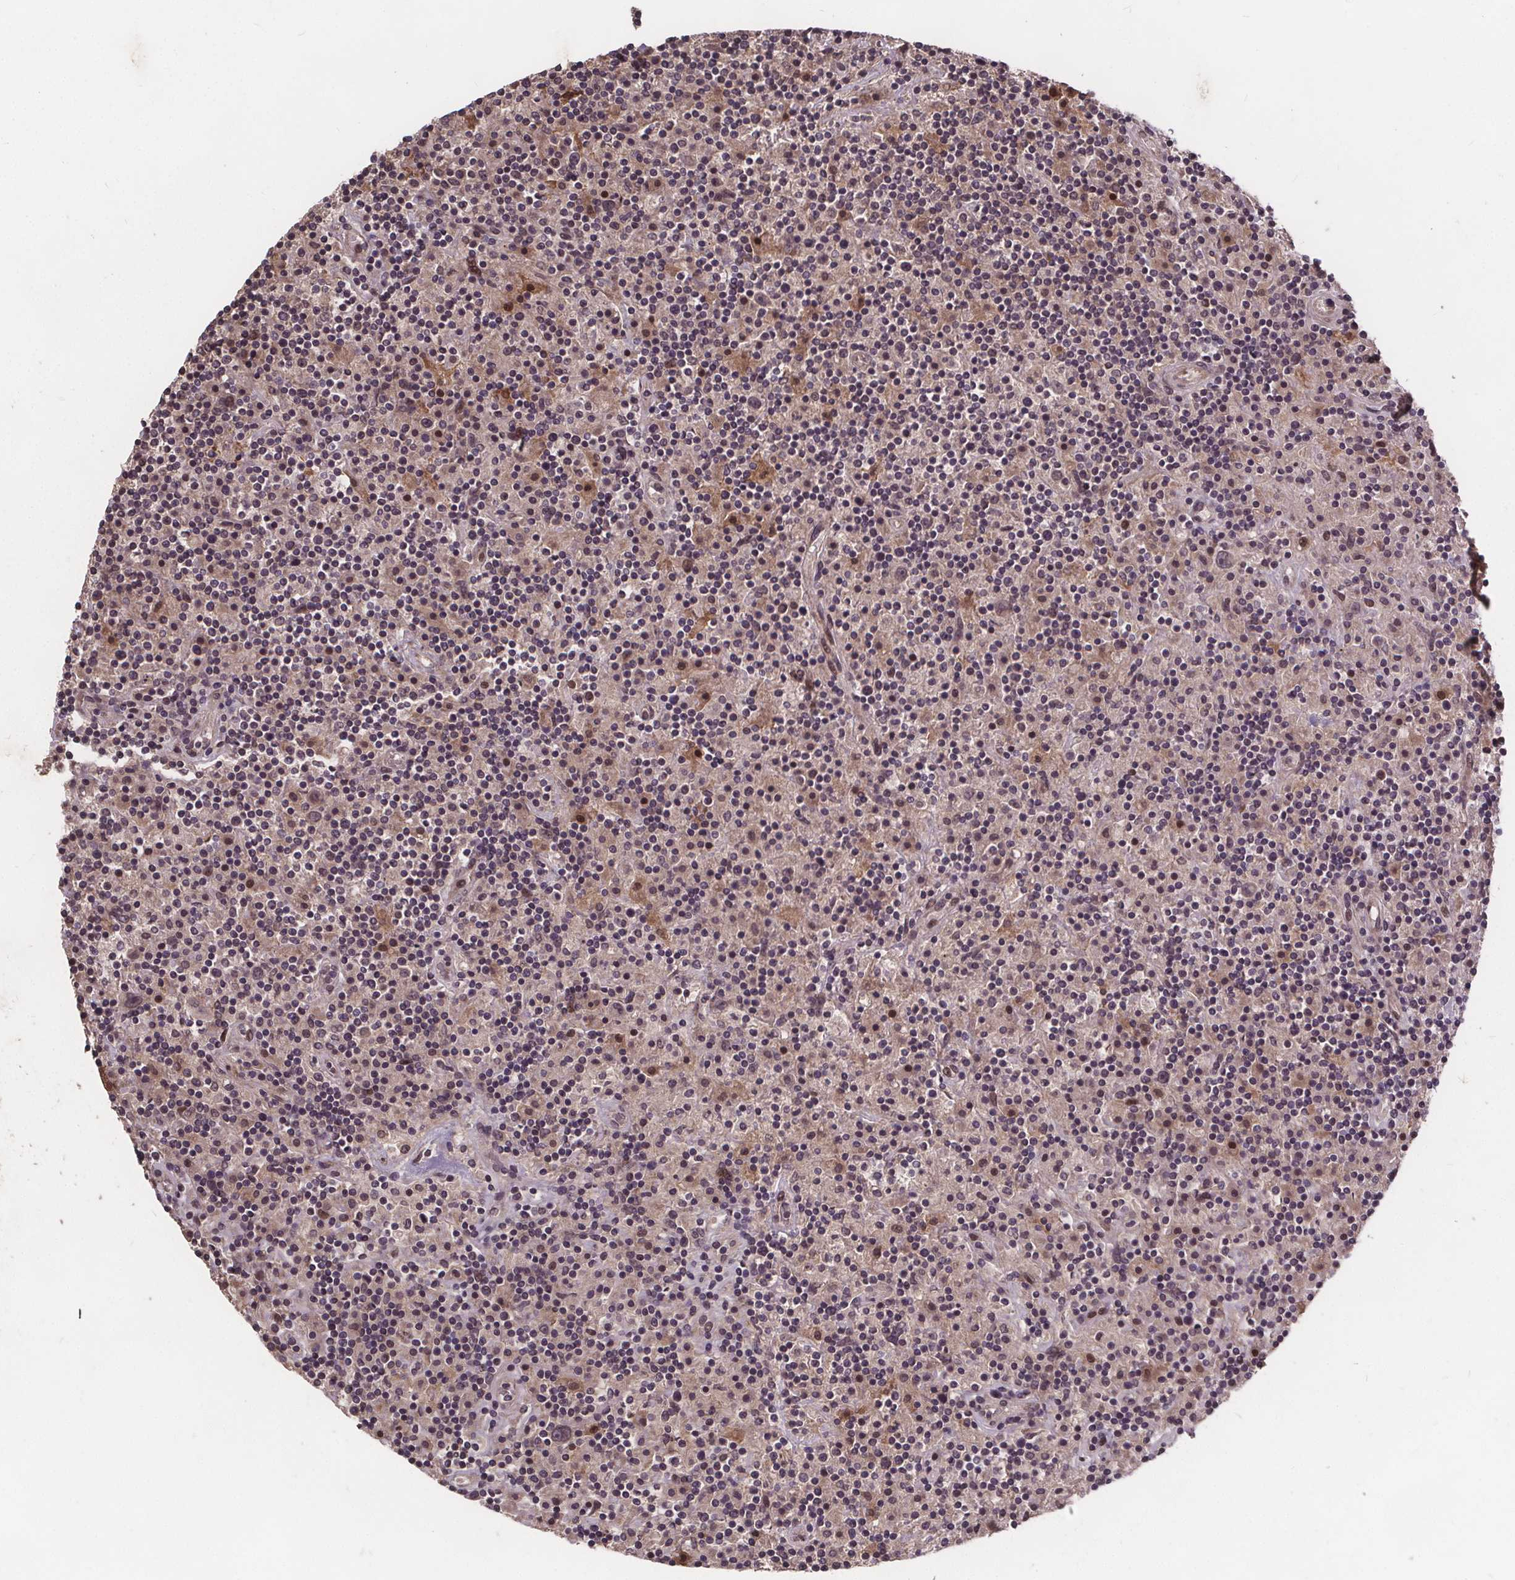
{"staining": {"intensity": "negative", "quantity": "none", "location": "none"}, "tissue": "lymphoma", "cell_type": "Tumor cells", "image_type": "cancer", "snomed": [{"axis": "morphology", "description": "Hodgkin's disease, NOS"}, {"axis": "topography", "description": "Lymph node"}], "caption": "Immunohistochemistry histopathology image of neoplastic tissue: human Hodgkin's disease stained with DAB (3,3'-diaminobenzidine) shows no significant protein positivity in tumor cells.", "gene": "USP9X", "patient": {"sex": "male", "age": 70}}